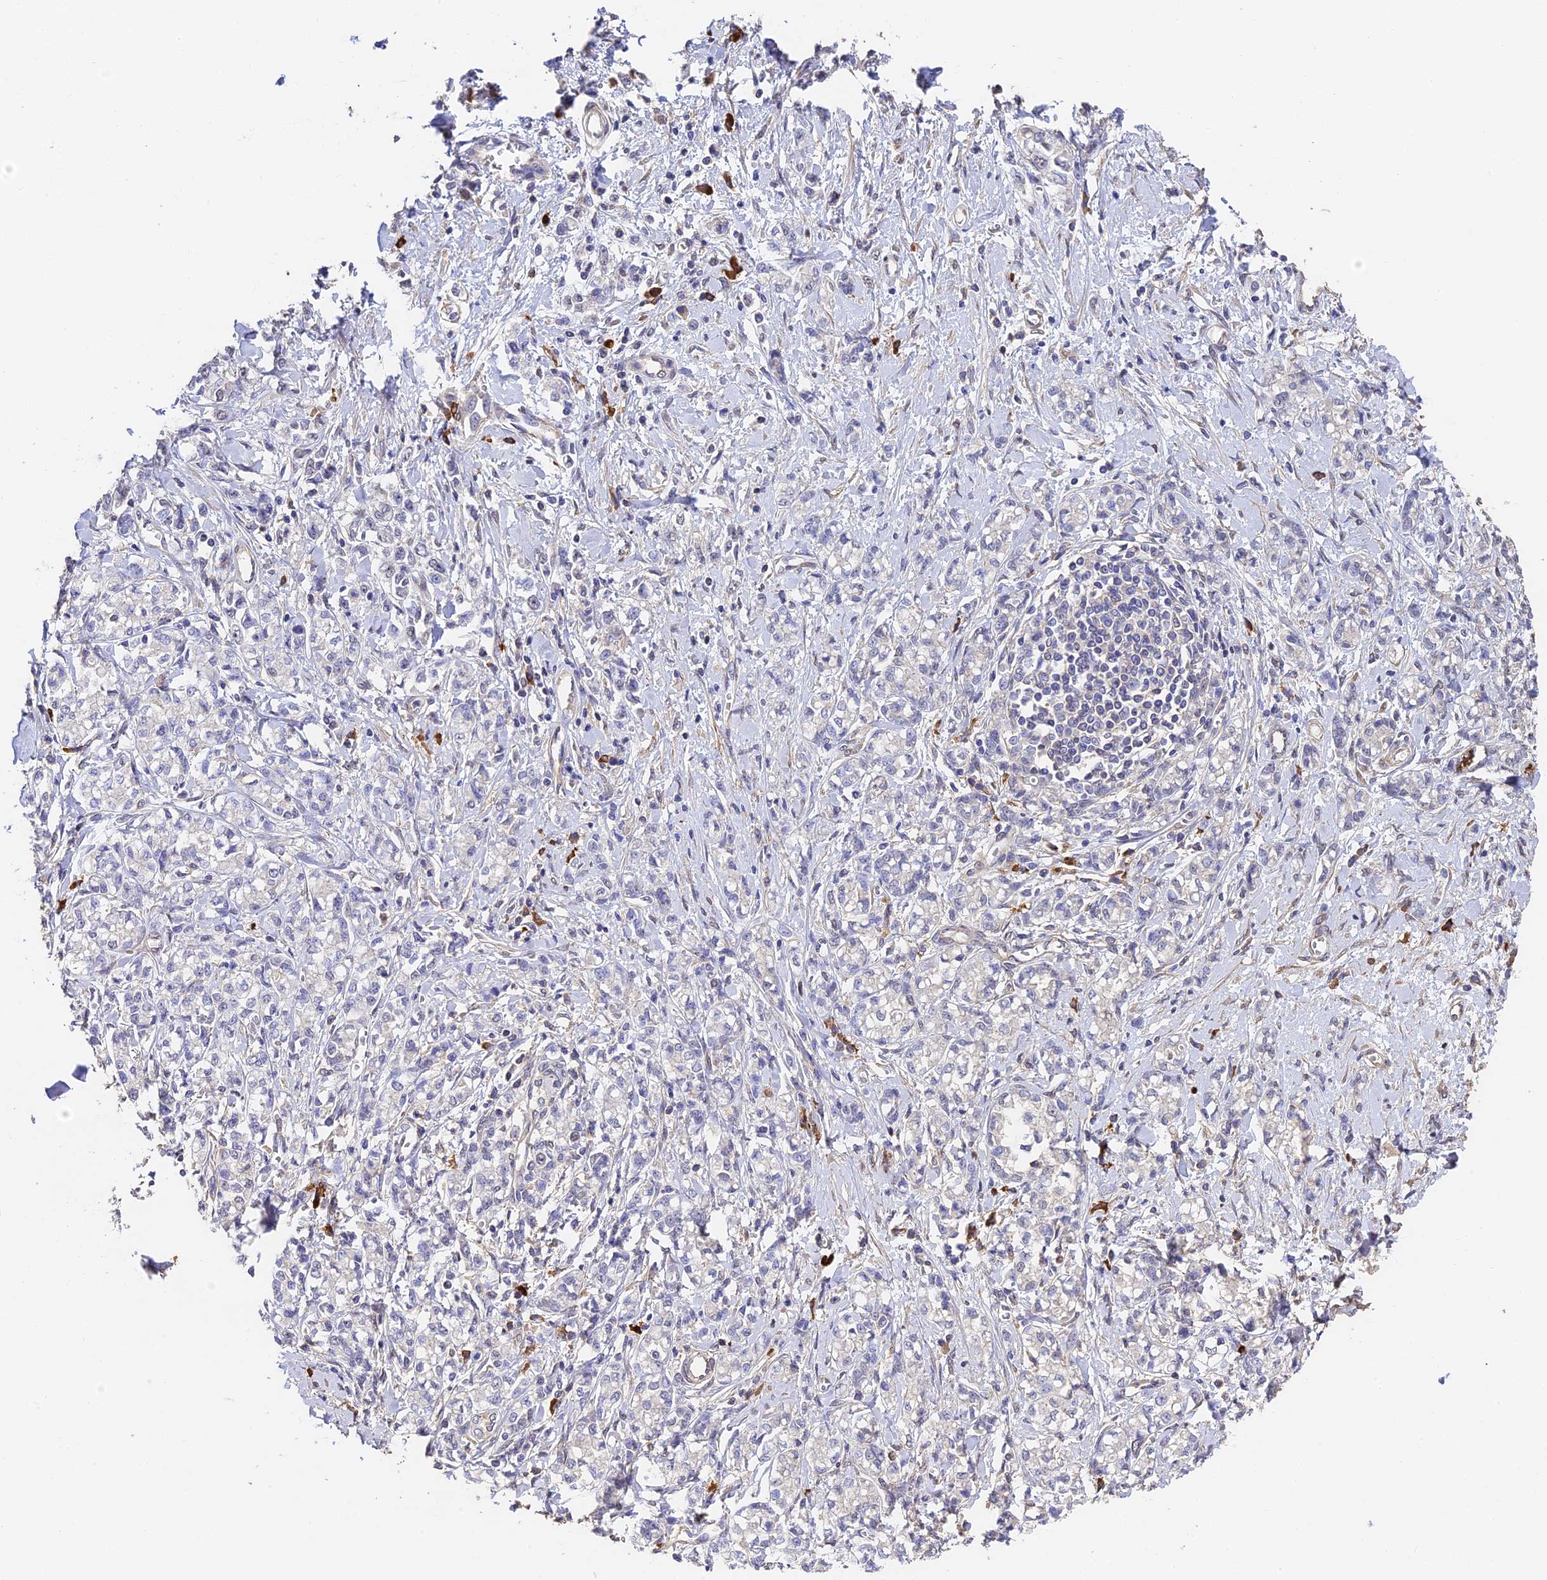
{"staining": {"intensity": "negative", "quantity": "none", "location": "none"}, "tissue": "stomach cancer", "cell_type": "Tumor cells", "image_type": "cancer", "snomed": [{"axis": "morphology", "description": "Adenocarcinoma, NOS"}, {"axis": "topography", "description": "Stomach"}], "caption": "Human adenocarcinoma (stomach) stained for a protein using IHC exhibits no staining in tumor cells.", "gene": "SLC11A1", "patient": {"sex": "female", "age": 76}}